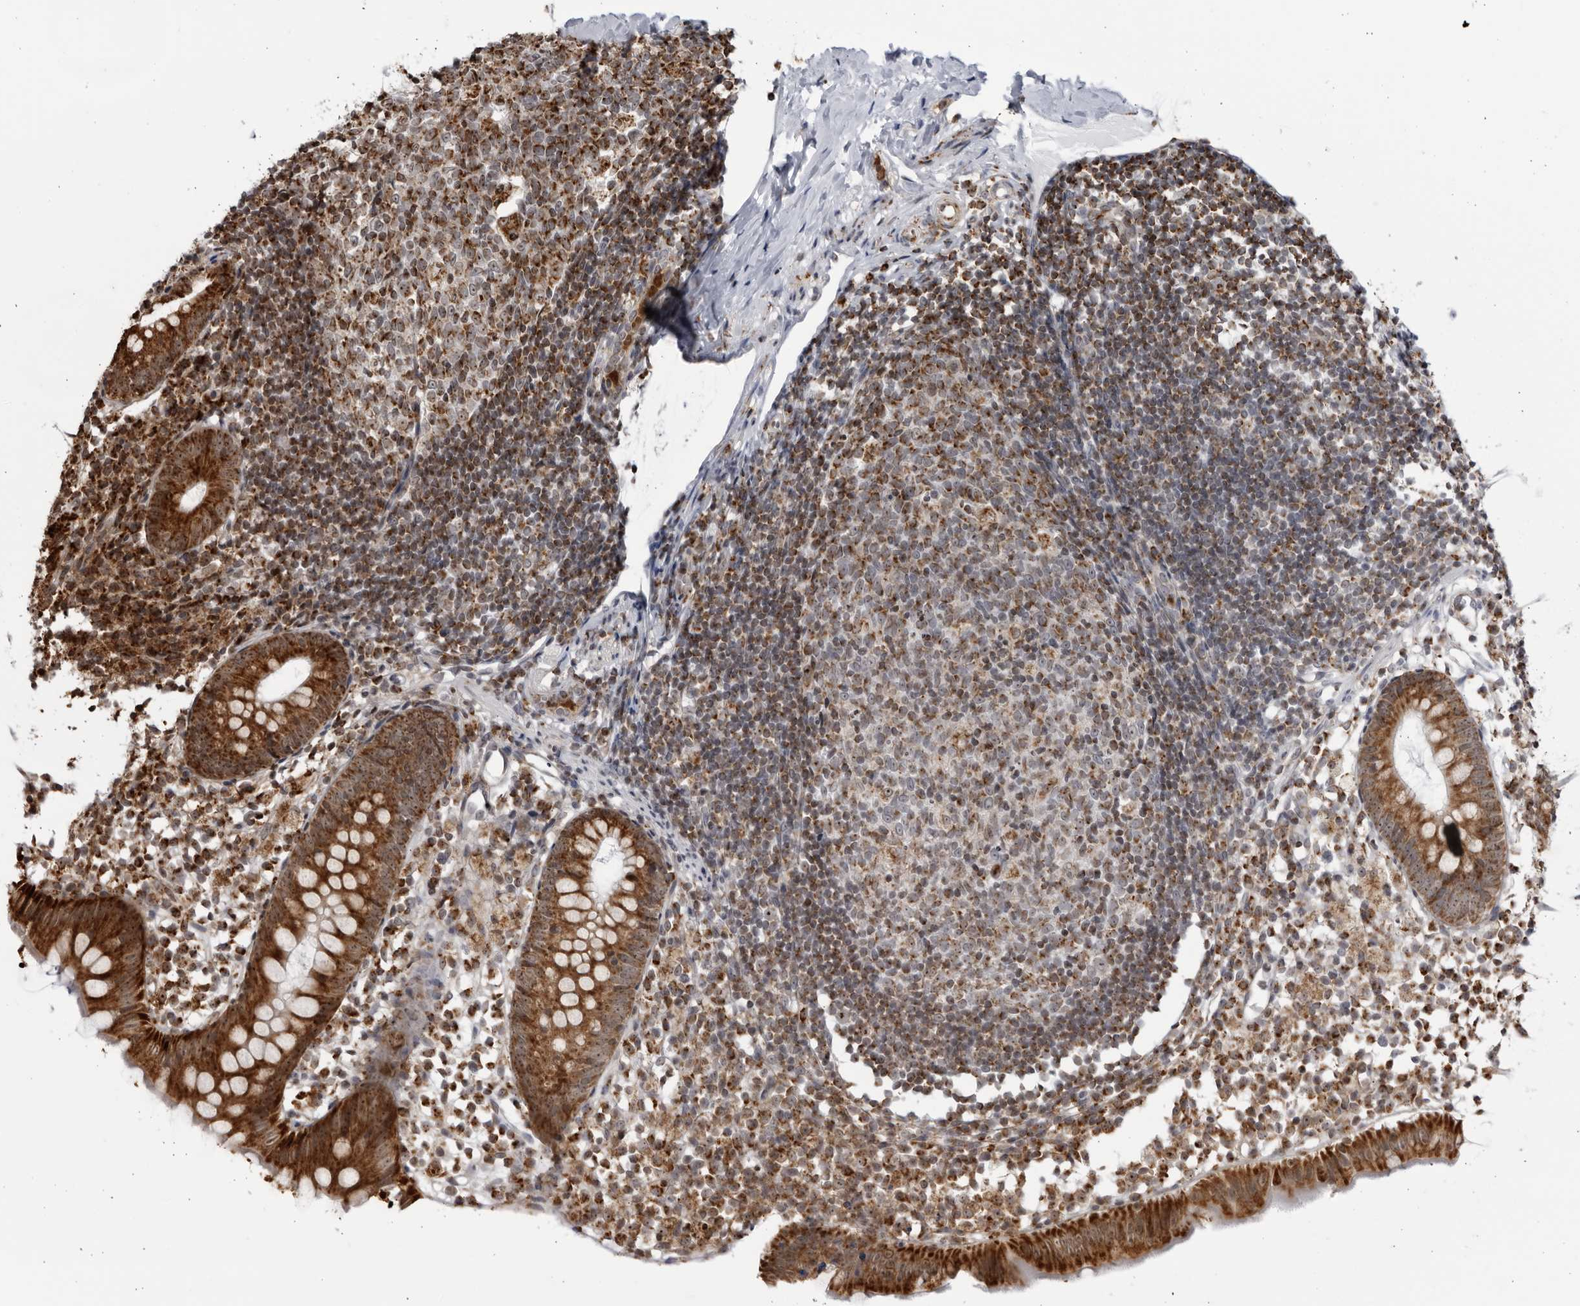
{"staining": {"intensity": "strong", "quantity": ">75%", "location": "cytoplasmic/membranous,nuclear"}, "tissue": "appendix", "cell_type": "Glandular cells", "image_type": "normal", "snomed": [{"axis": "morphology", "description": "Normal tissue, NOS"}, {"axis": "topography", "description": "Appendix"}], "caption": "Approximately >75% of glandular cells in unremarkable human appendix reveal strong cytoplasmic/membranous,nuclear protein positivity as visualized by brown immunohistochemical staining.", "gene": "RBM34", "patient": {"sex": "female", "age": 20}}